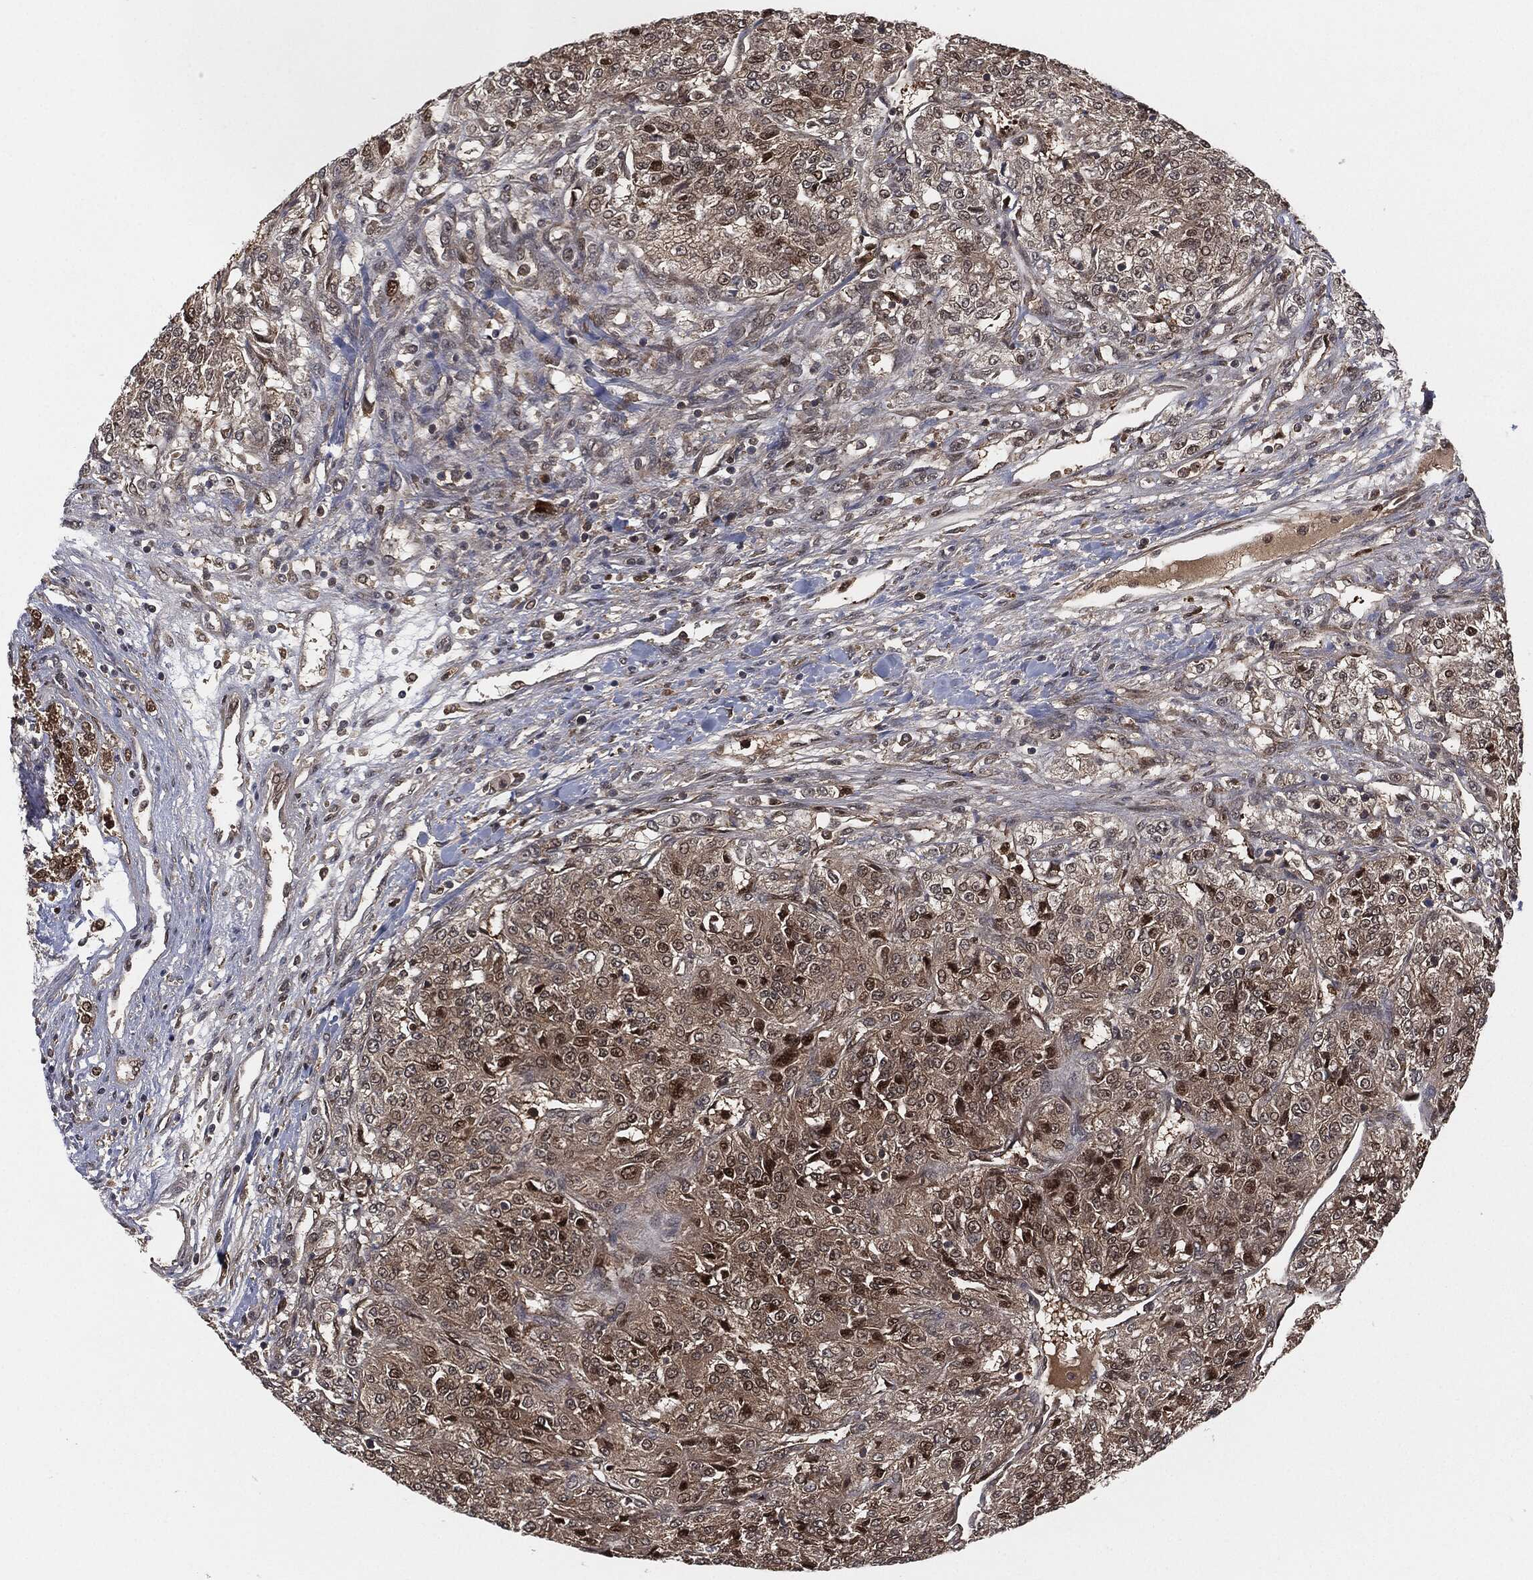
{"staining": {"intensity": "moderate", "quantity": "<25%", "location": "cytoplasmic/membranous"}, "tissue": "renal cancer", "cell_type": "Tumor cells", "image_type": "cancer", "snomed": [{"axis": "morphology", "description": "Adenocarcinoma, NOS"}, {"axis": "topography", "description": "Kidney"}], "caption": "Immunohistochemical staining of renal cancer (adenocarcinoma) exhibits low levels of moderate cytoplasmic/membranous staining in approximately <25% of tumor cells. The staining is performed using DAB (3,3'-diaminobenzidine) brown chromogen to label protein expression. The nuclei are counter-stained blue using hematoxylin.", "gene": "CAPRIN2", "patient": {"sex": "female", "age": 63}}